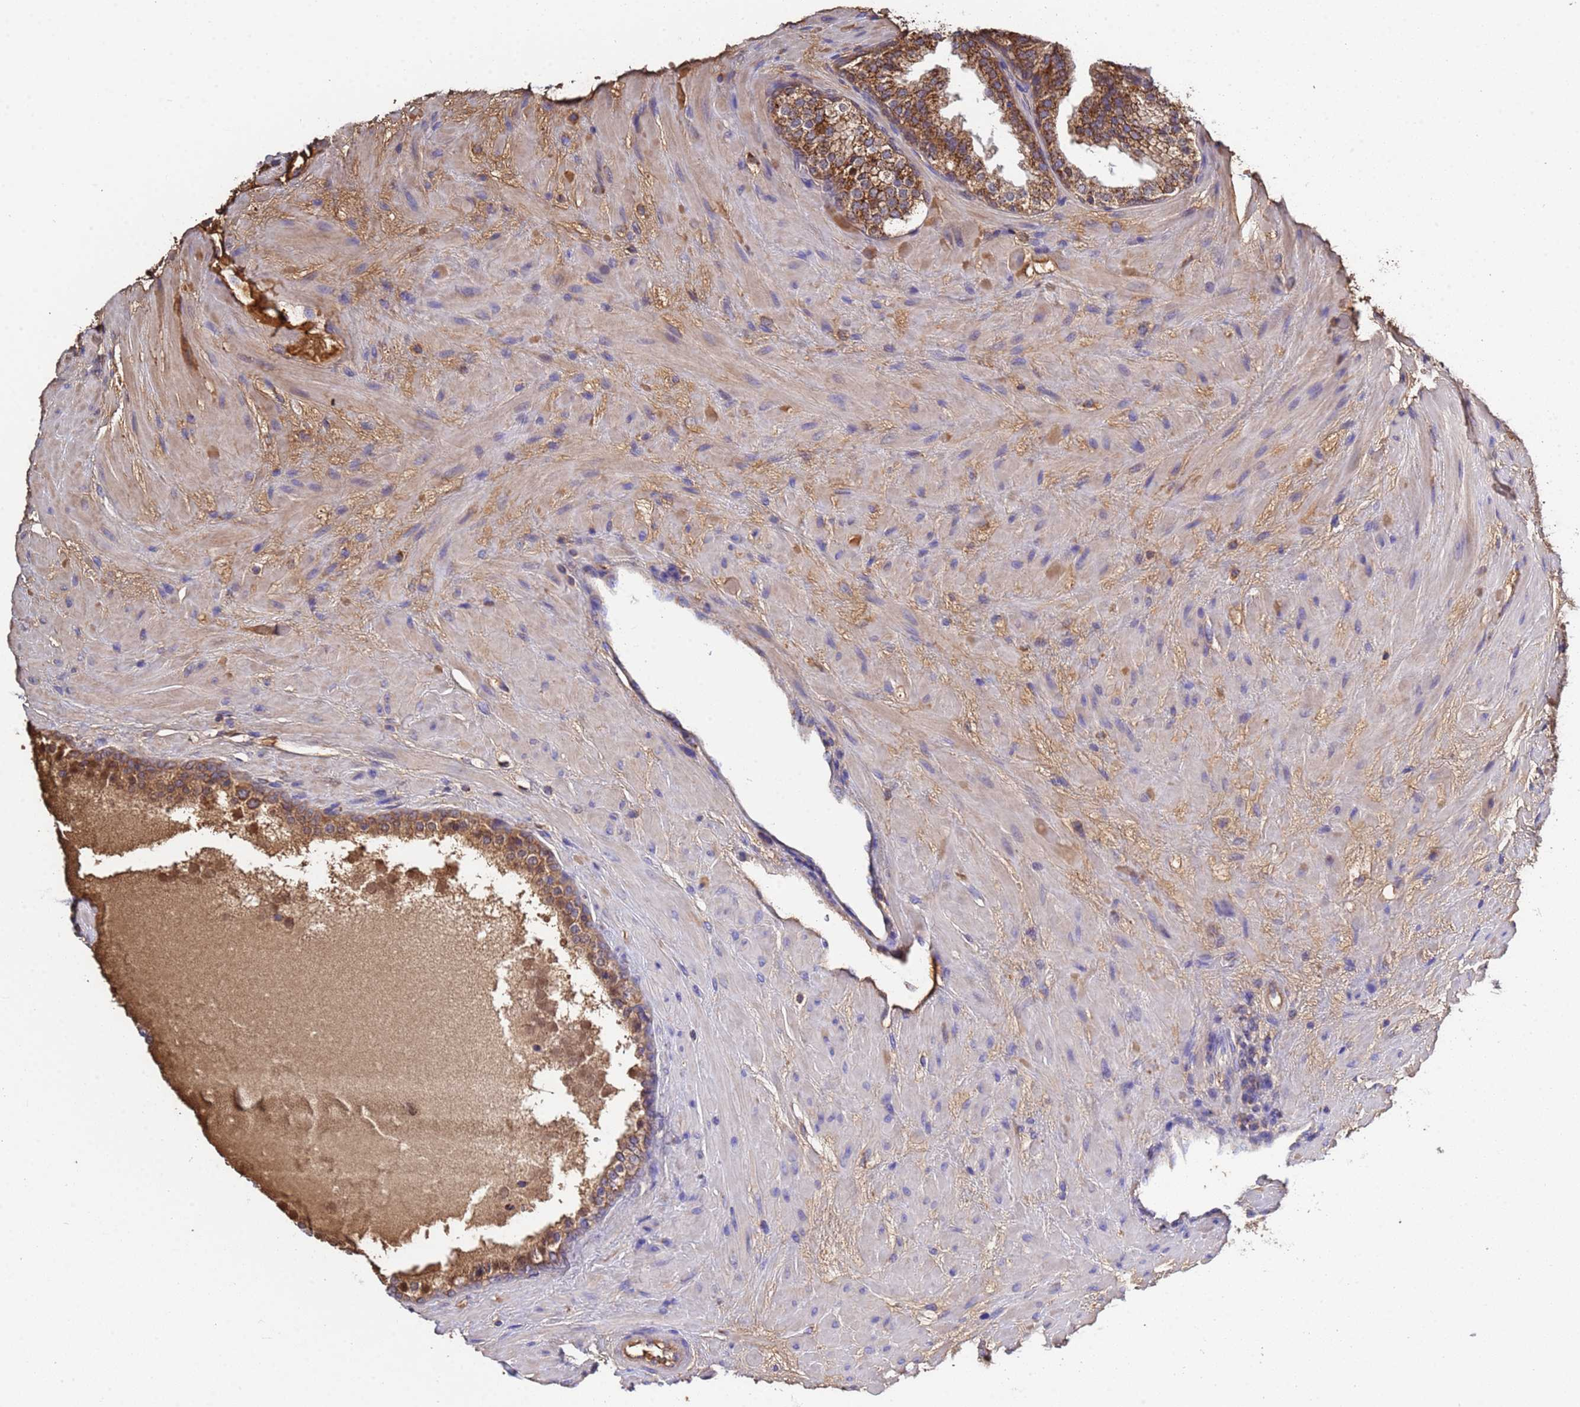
{"staining": {"intensity": "moderate", "quantity": ">75%", "location": "cytoplasmic/membranous"}, "tissue": "prostate cancer", "cell_type": "Tumor cells", "image_type": "cancer", "snomed": [{"axis": "morphology", "description": "Adenocarcinoma, High grade"}, {"axis": "topography", "description": "Prostate"}], "caption": "The immunohistochemical stain shows moderate cytoplasmic/membranous staining in tumor cells of prostate cancer (high-grade adenocarcinoma) tissue.", "gene": "GLUD1", "patient": {"sex": "male", "age": 56}}